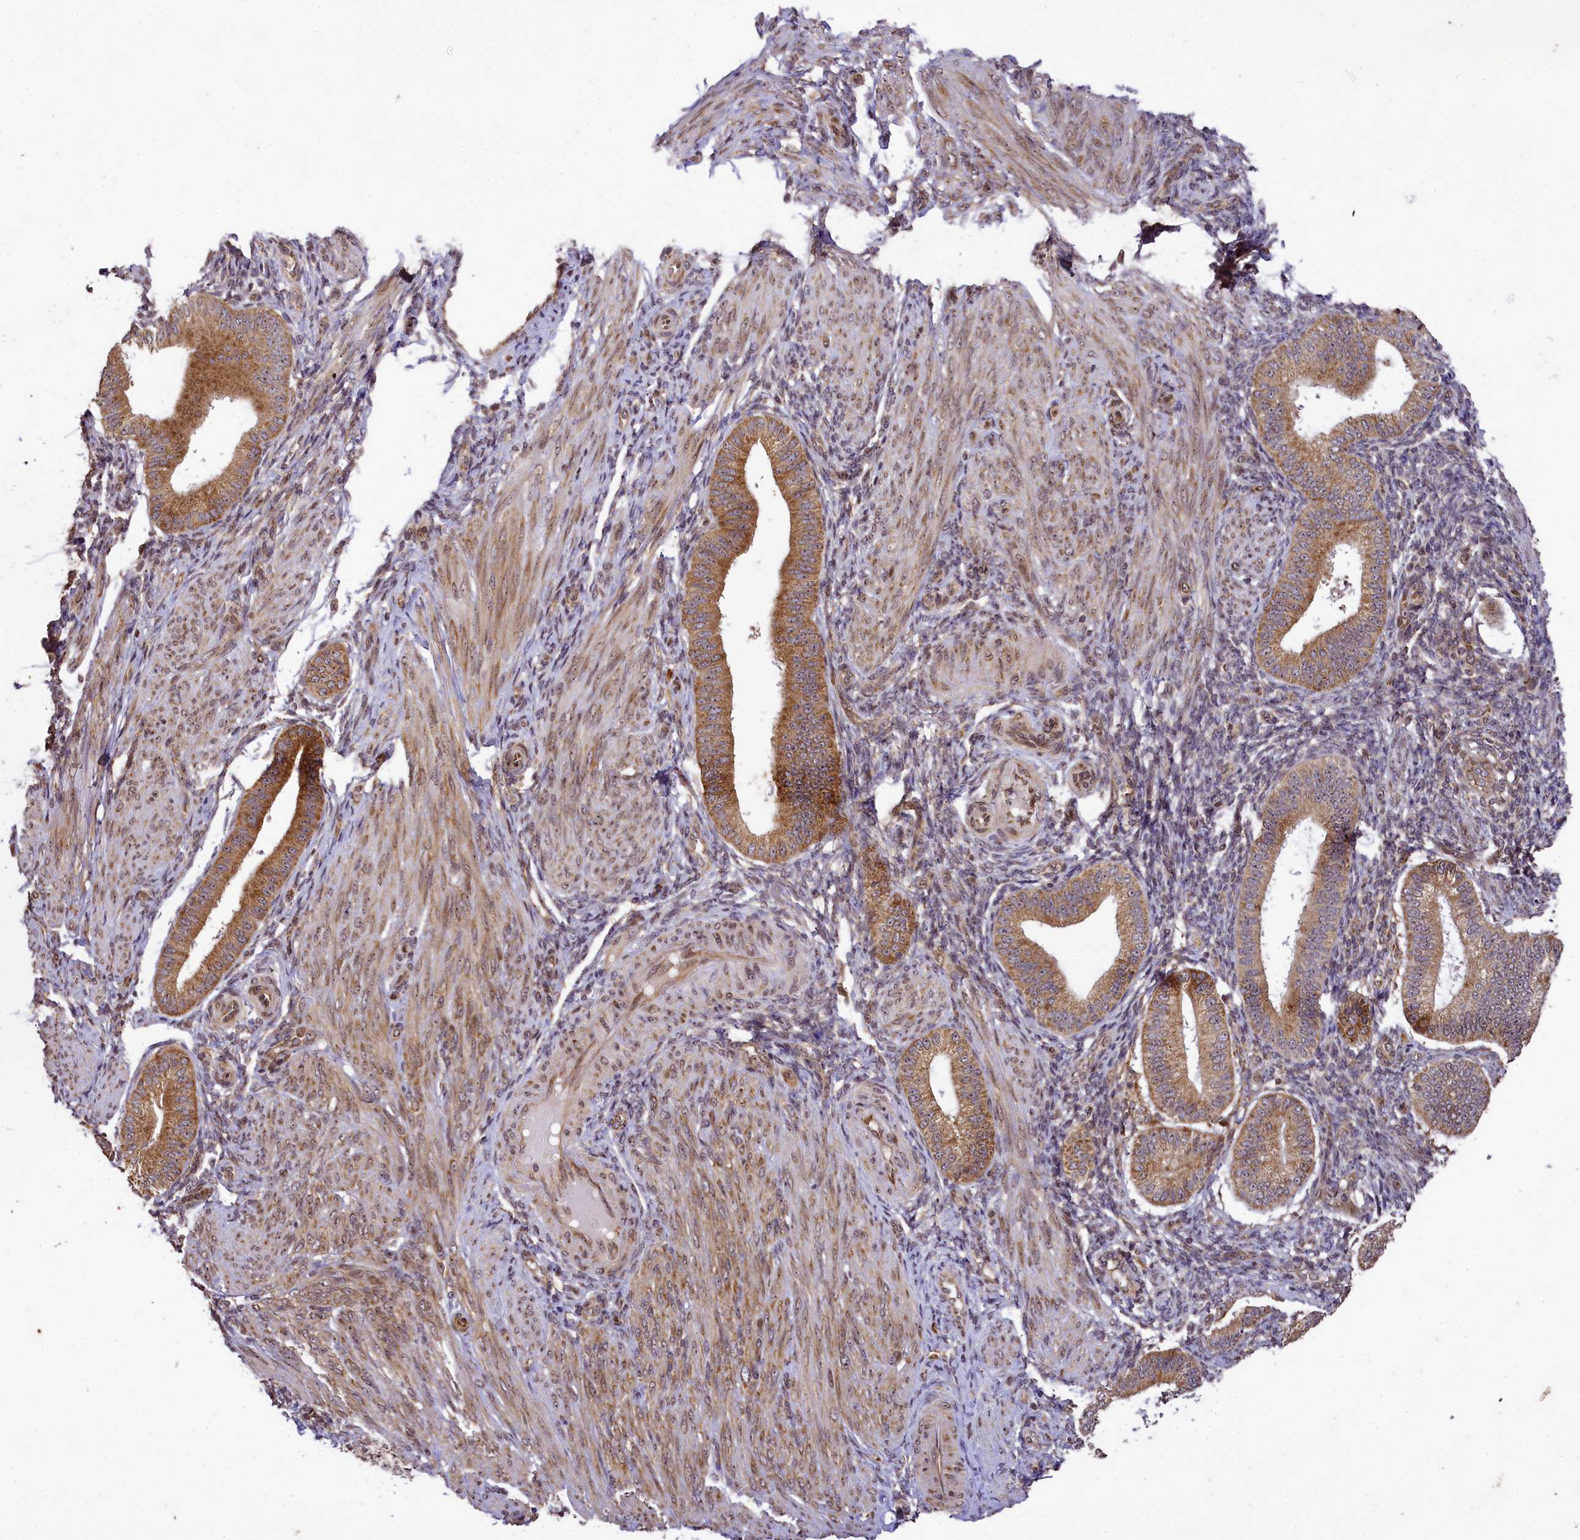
{"staining": {"intensity": "moderate", "quantity": ">75%", "location": "cytoplasmic/membranous"}, "tissue": "endometrium", "cell_type": "Cells in endometrial stroma", "image_type": "normal", "snomed": [{"axis": "morphology", "description": "Normal tissue, NOS"}, {"axis": "topography", "description": "Endometrium"}], "caption": "Immunohistochemistry image of normal endometrium: human endometrium stained using IHC exhibits medium levels of moderate protein expression localized specifically in the cytoplasmic/membranous of cells in endometrial stroma, appearing as a cytoplasmic/membranous brown color.", "gene": "LARP4", "patient": {"sex": "female", "age": 39}}